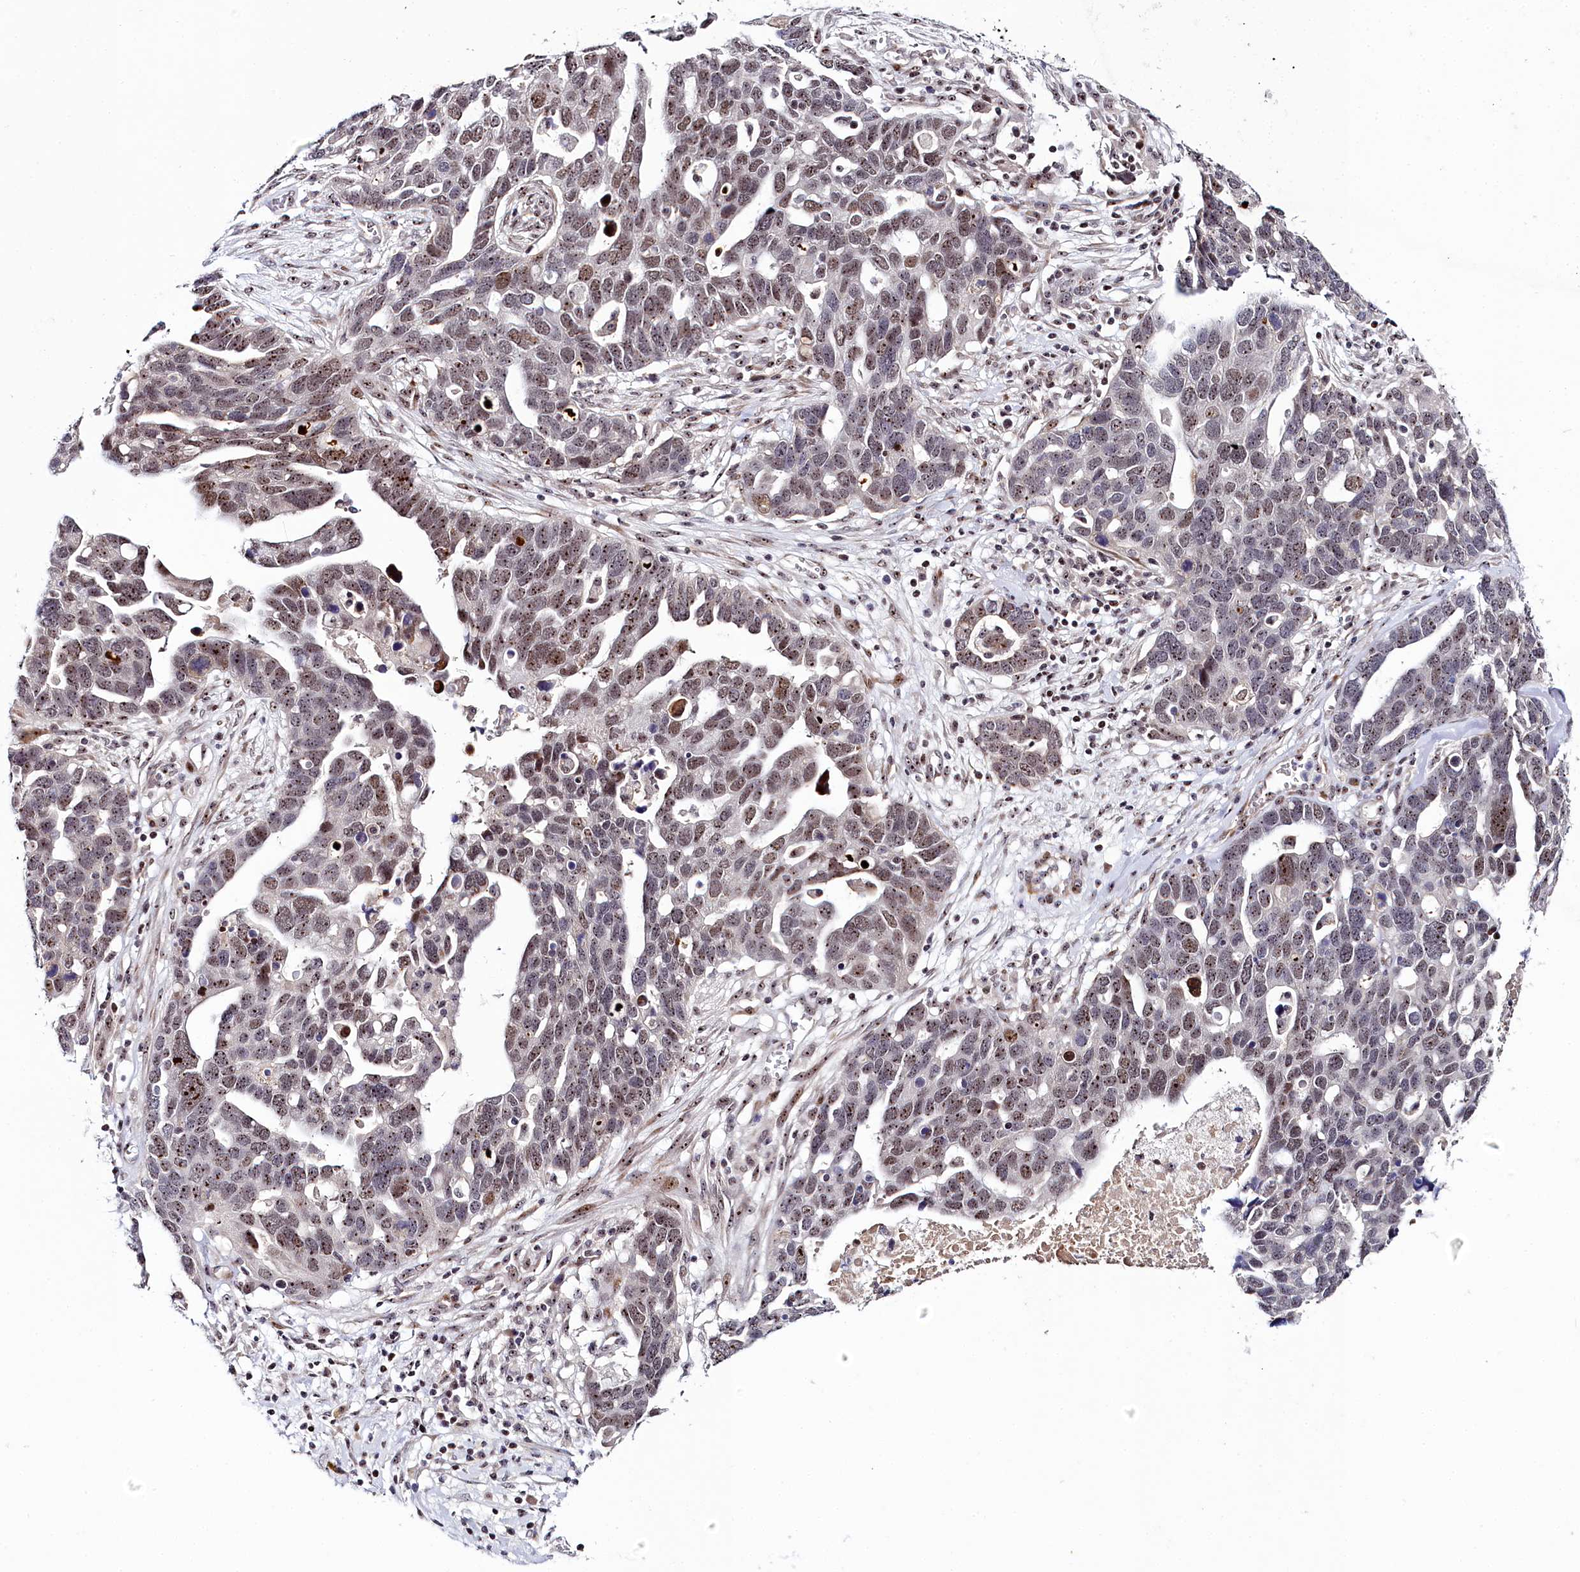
{"staining": {"intensity": "moderate", "quantity": ">75%", "location": "nuclear"}, "tissue": "ovarian cancer", "cell_type": "Tumor cells", "image_type": "cancer", "snomed": [{"axis": "morphology", "description": "Cystadenocarcinoma, serous, NOS"}, {"axis": "topography", "description": "Ovary"}], "caption": "Human serous cystadenocarcinoma (ovarian) stained with a brown dye displays moderate nuclear positive positivity in approximately >75% of tumor cells.", "gene": "TCOF1", "patient": {"sex": "female", "age": 54}}